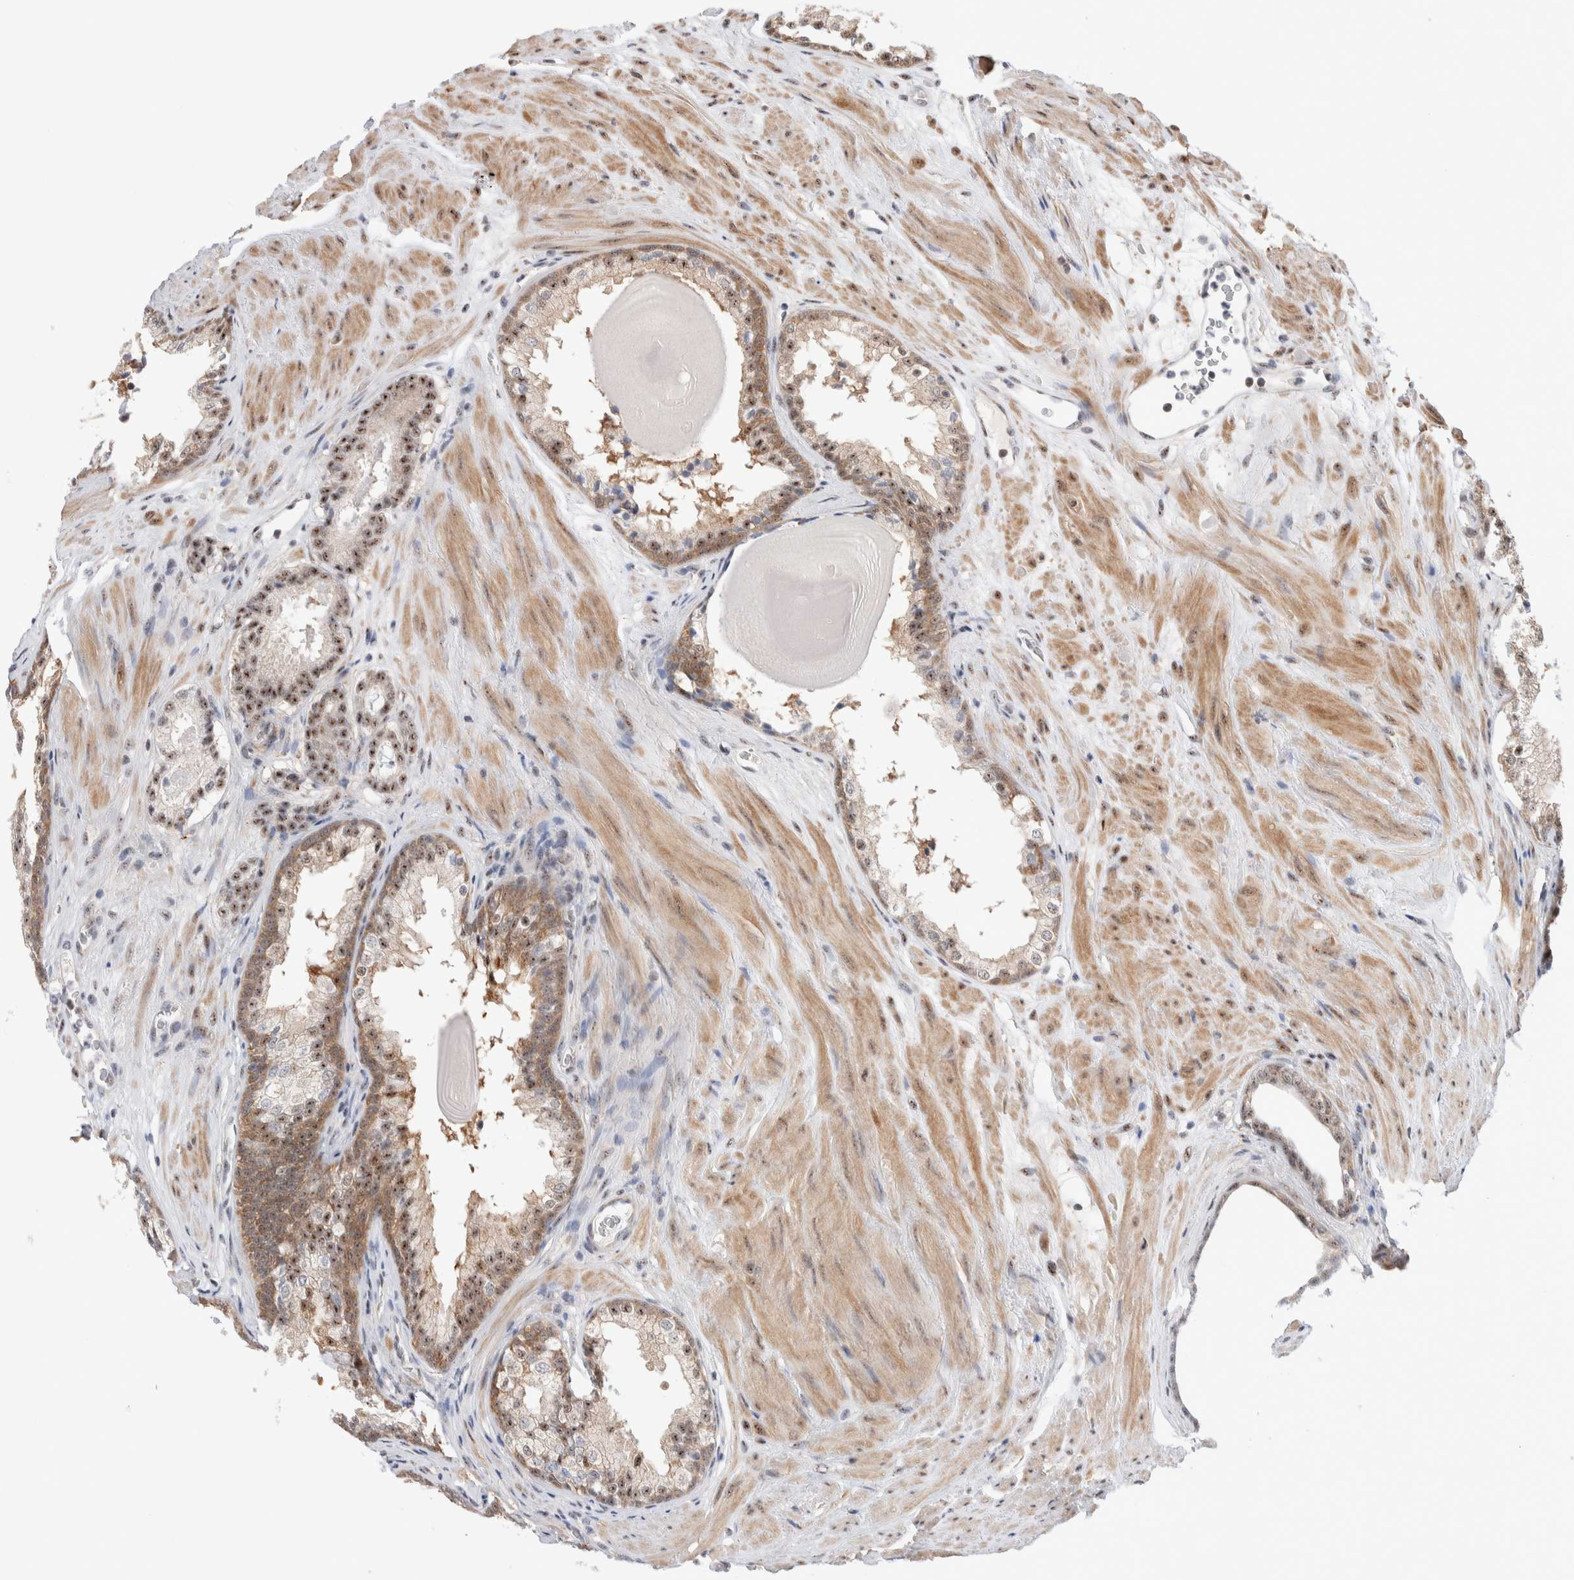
{"staining": {"intensity": "strong", "quantity": ">75%", "location": "nuclear"}, "tissue": "prostate cancer", "cell_type": "Tumor cells", "image_type": "cancer", "snomed": [{"axis": "morphology", "description": "Adenocarcinoma, Low grade"}, {"axis": "topography", "description": "Prostate"}], "caption": "Immunohistochemistry (IHC) (DAB (3,3'-diaminobenzidine)) staining of prostate cancer (adenocarcinoma (low-grade)) demonstrates strong nuclear protein positivity in about >75% of tumor cells.", "gene": "ZNF695", "patient": {"sex": "male", "age": 69}}